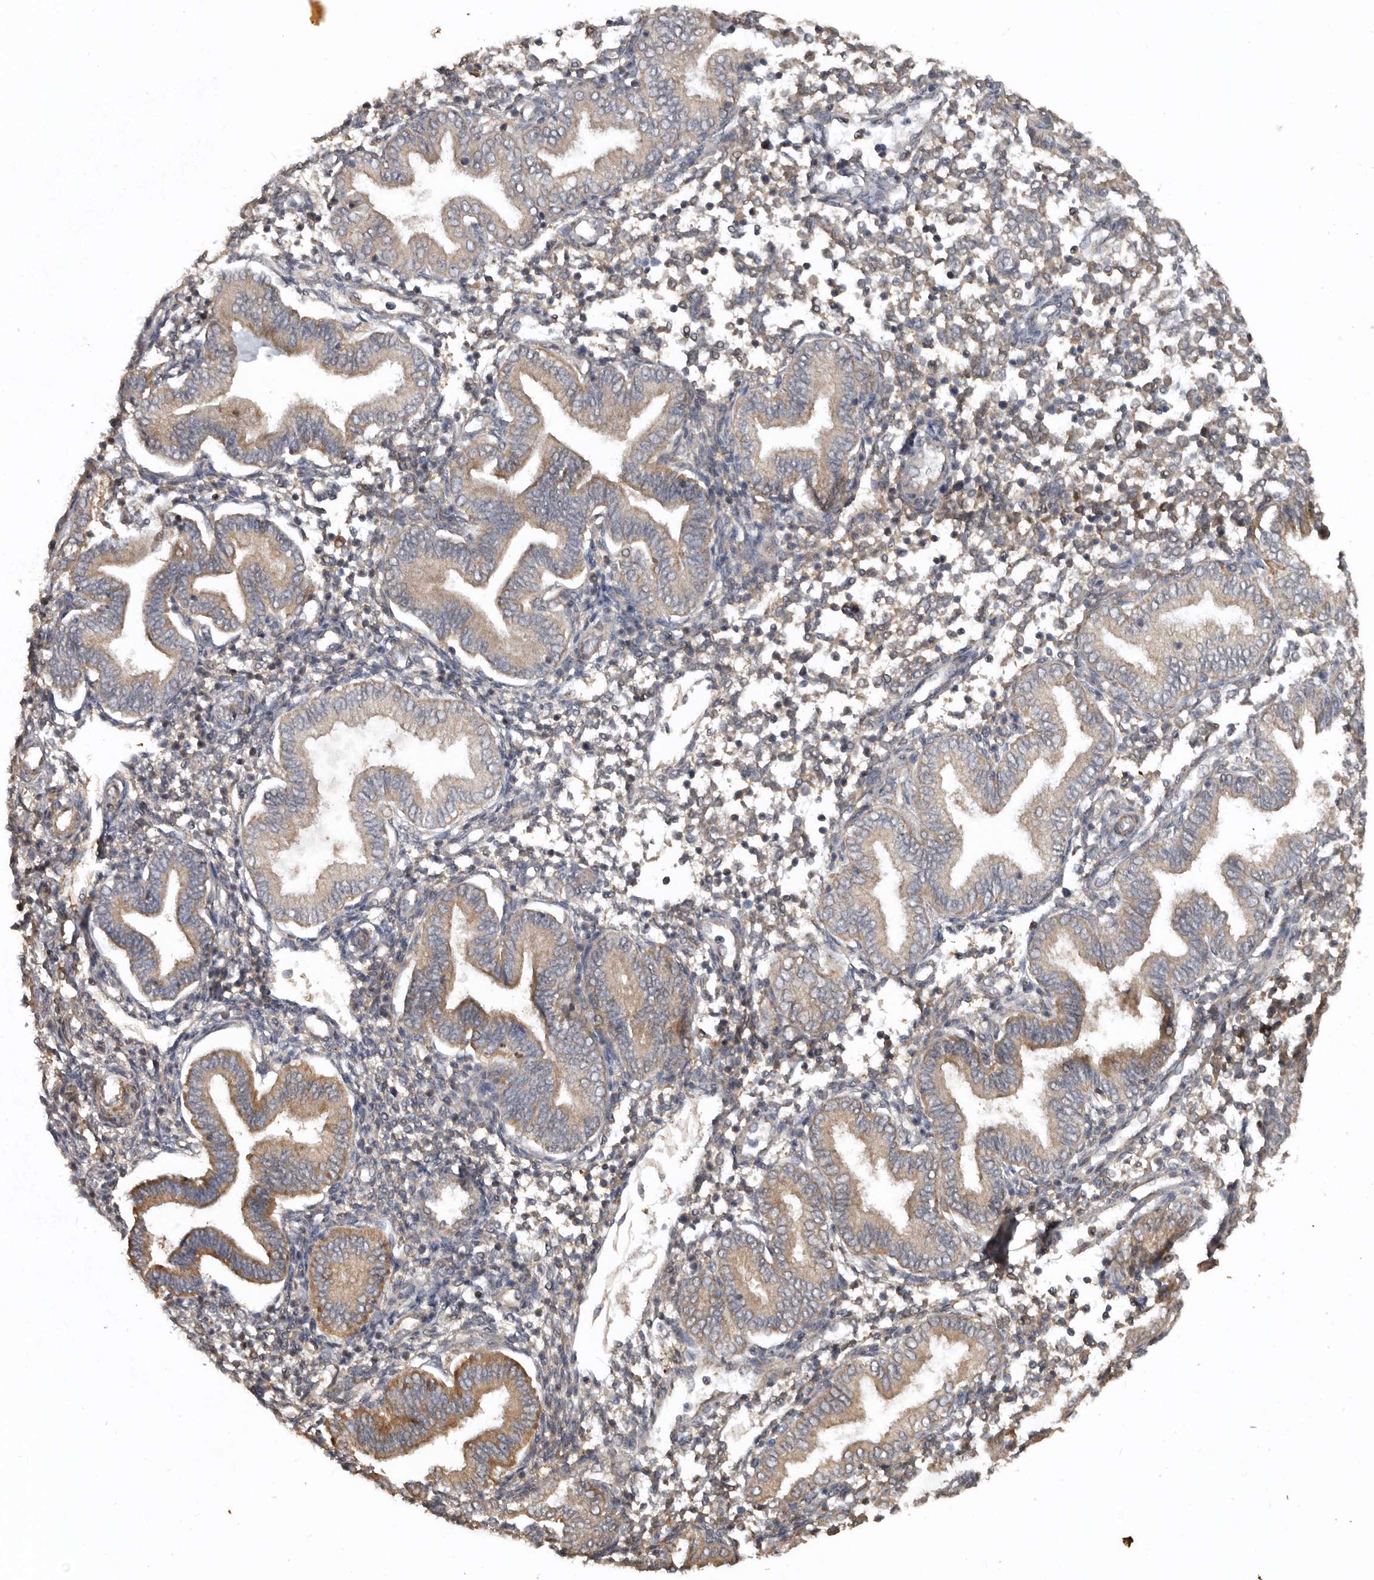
{"staining": {"intensity": "weak", "quantity": ">75%", "location": "cytoplasmic/membranous"}, "tissue": "endometrium", "cell_type": "Cells in endometrial stroma", "image_type": "normal", "snomed": [{"axis": "morphology", "description": "Normal tissue, NOS"}, {"axis": "topography", "description": "Endometrium"}], "caption": "Immunohistochemical staining of normal human endometrium shows low levels of weak cytoplasmic/membranous expression in about >75% of cells in endometrial stroma. (Stains: DAB (3,3'-diaminobenzidine) in brown, nuclei in blue, Microscopy: brightfield microscopy at high magnification).", "gene": "EXOC3L1", "patient": {"sex": "female", "age": 53}}